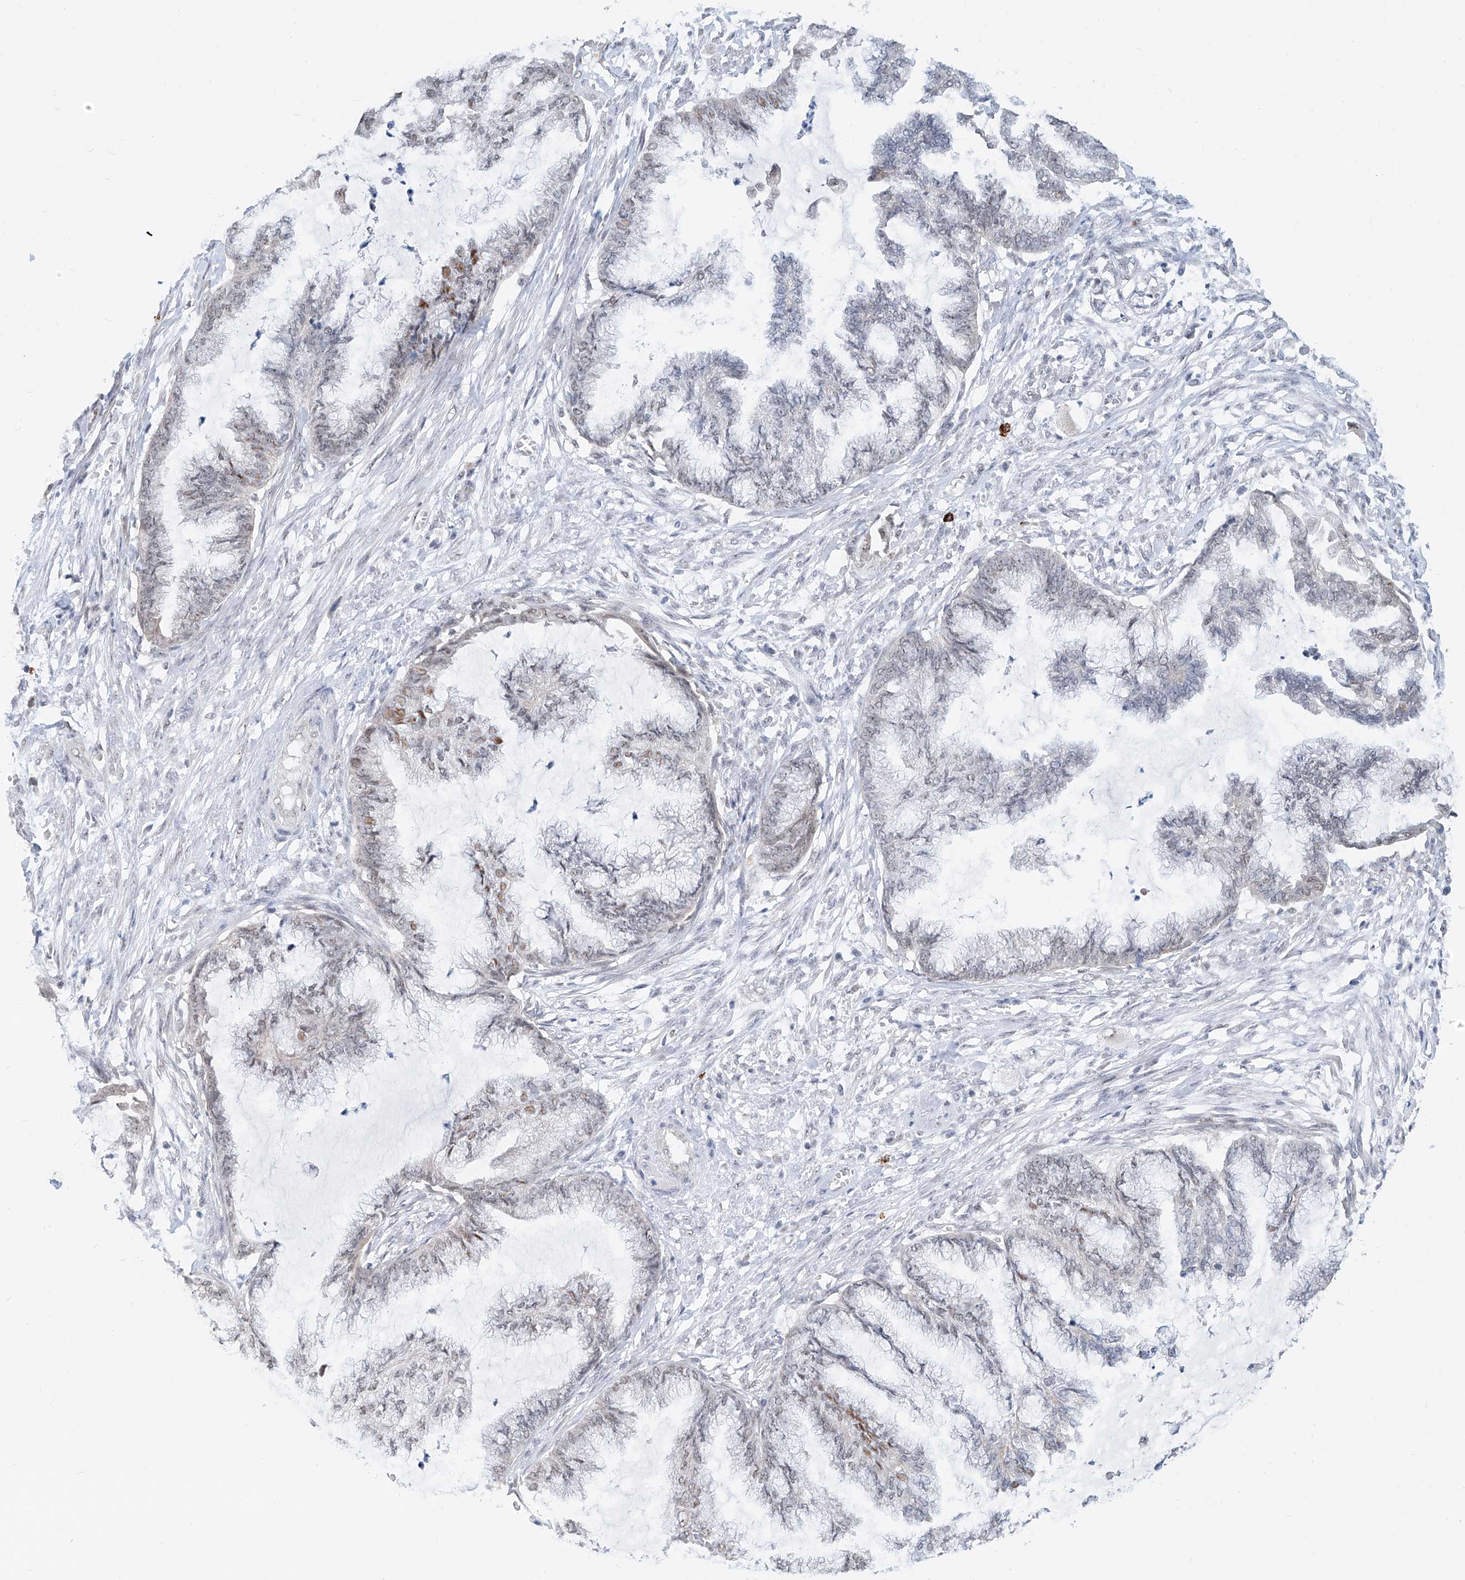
{"staining": {"intensity": "weak", "quantity": "<25%", "location": "nuclear"}, "tissue": "endometrial cancer", "cell_type": "Tumor cells", "image_type": "cancer", "snomed": [{"axis": "morphology", "description": "Adenocarcinoma, NOS"}, {"axis": "topography", "description": "Endometrium"}], "caption": "High power microscopy photomicrograph of an IHC histopathology image of endometrial cancer (adenocarcinoma), revealing no significant positivity in tumor cells.", "gene": "SDE2", "patient": {"sex": "female", "age": 86}}